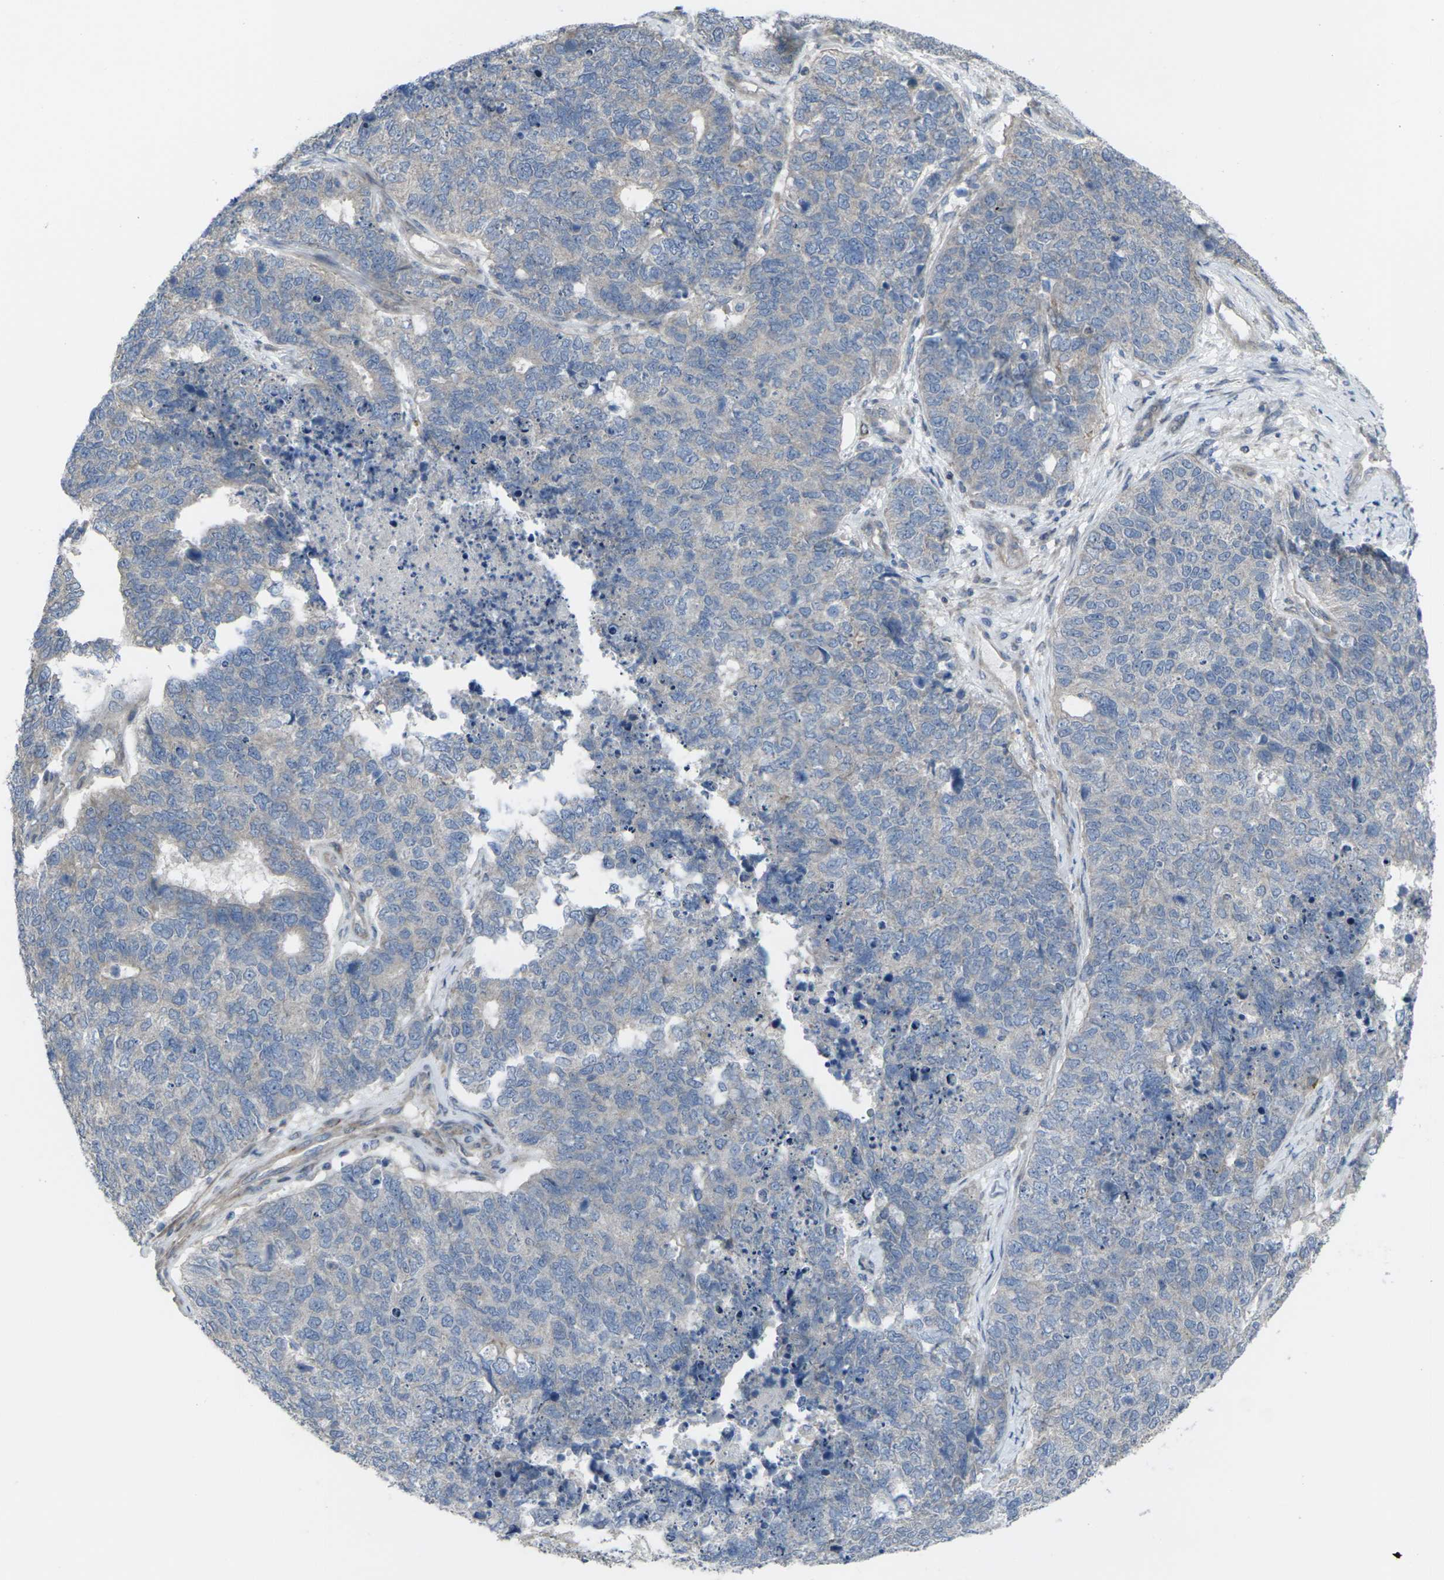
{"staining": {"intensity": "negative", "quantity": "none", "location": "none"}, "tissue": "cervical cancer", "cell_type": "Tumor cells", "image_type": "cancer", "snomed": [{"axis": "morphology", "description": "Squamous cell carcinoma, NOS"}, {"axis": "topography", "description": "Cervix"}], "caption": "DAB immunohistochemical staining of human cervical cancer displays no significant staining in tumor cells.", "gene": "CCR10", "patient": {"sex": "female", "age": 63}}